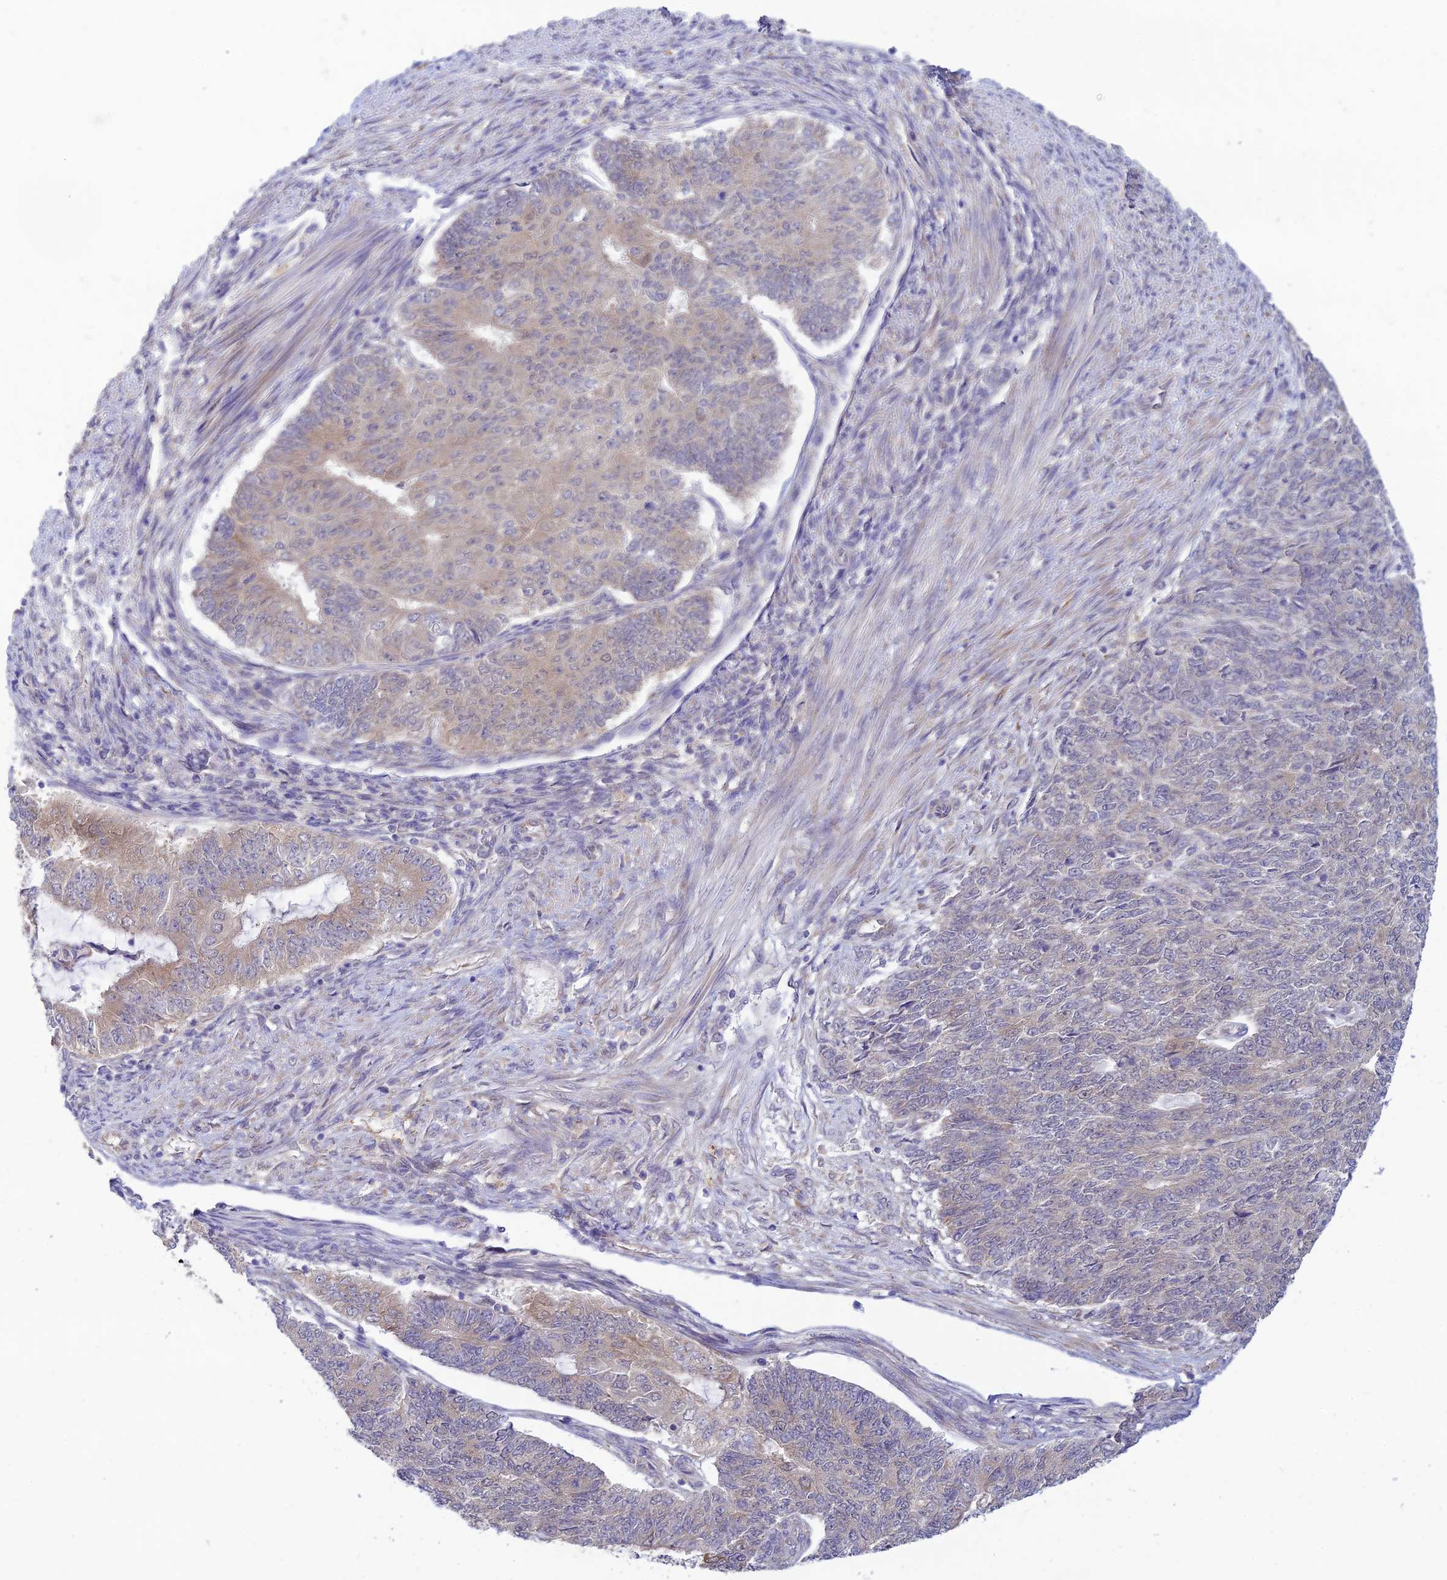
{"staining": {"intensity": "negative", "quantity": "none", "location": "none"}, "tissue": "endometrial cancer", "cell_type": "Tumor cells", "image_type": "cancer", "snomed": [{"axis": "morphology", "description": "Adenocarcinoma, NOS"}, {"axis": "topography", "description": "Endometrium"}], "caption": "Immunohistochemical staining of human adenocarcinoma (endometrial) shows no significant positivity in tumor cells.", "gene": "SKIC8", "patient": {"sex": "female", "age": 32}}